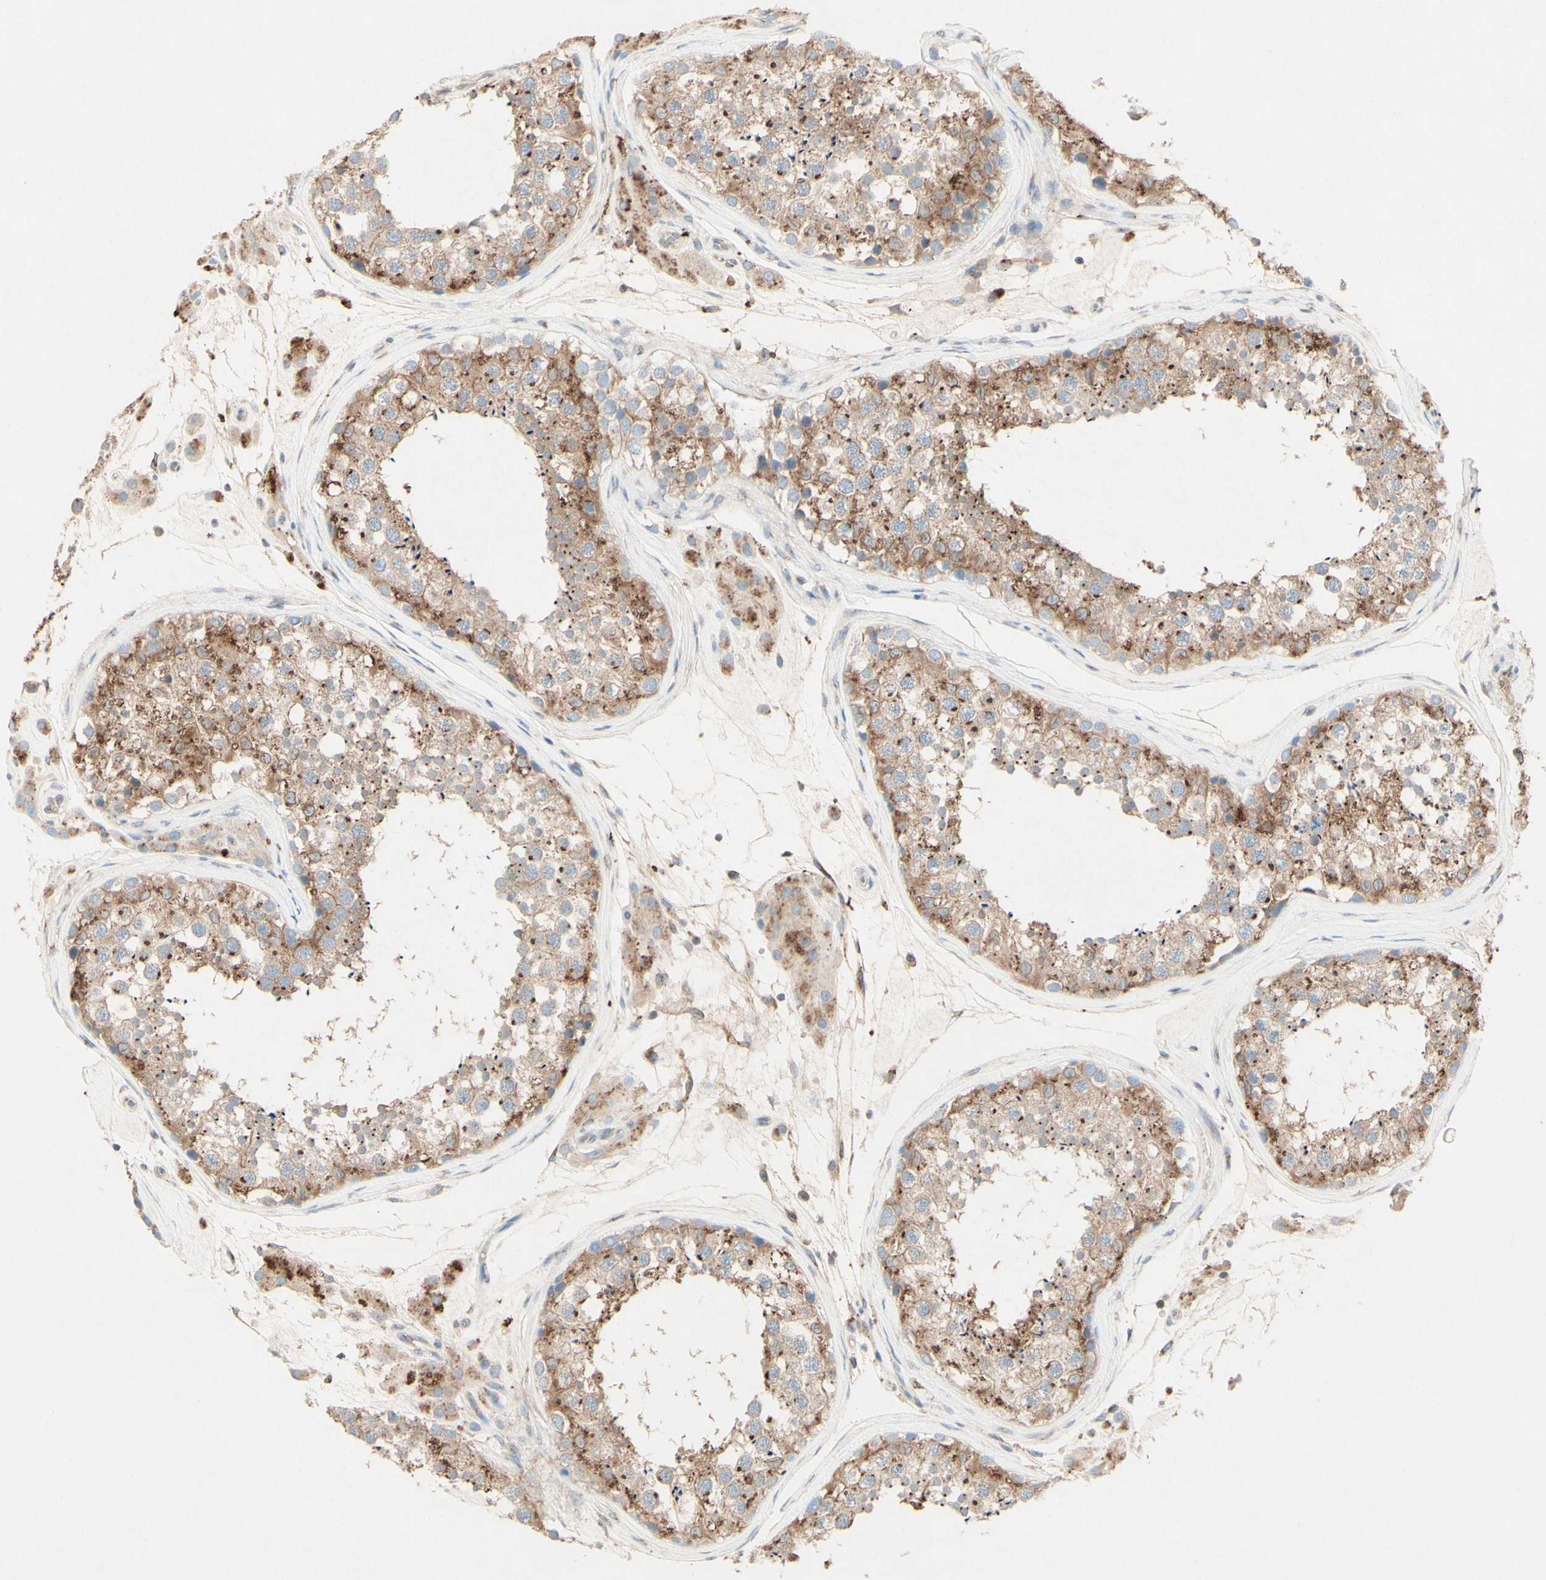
{"staining": {"intensity": "moderate", "quantity": ">75%", "location": "cytoplasmic/membranous"}, "tissue": "testis", "cell_type": "Cells in seminiferous ducts", "image_type": "normal", "snomed": [{"axis": "morphology", "description": "Normal tissue, NOS"}, {"axis": "topography", "description": "Testis"}], "caption": "Immunohistochemistry staining of benign testis, which exhibits medium levels of moderate cytoplasmic/membranous expression in about >75% of cells in seminiferous ducts indicating moderate cytoplasmic/membranous protein positivity. The staining was performed using DAB (brown) for protein detection and nuclei were counterstained in hematoxylin (blue).", "gene": "MTM1", "patient": {"sex": "male", "age": 46}}